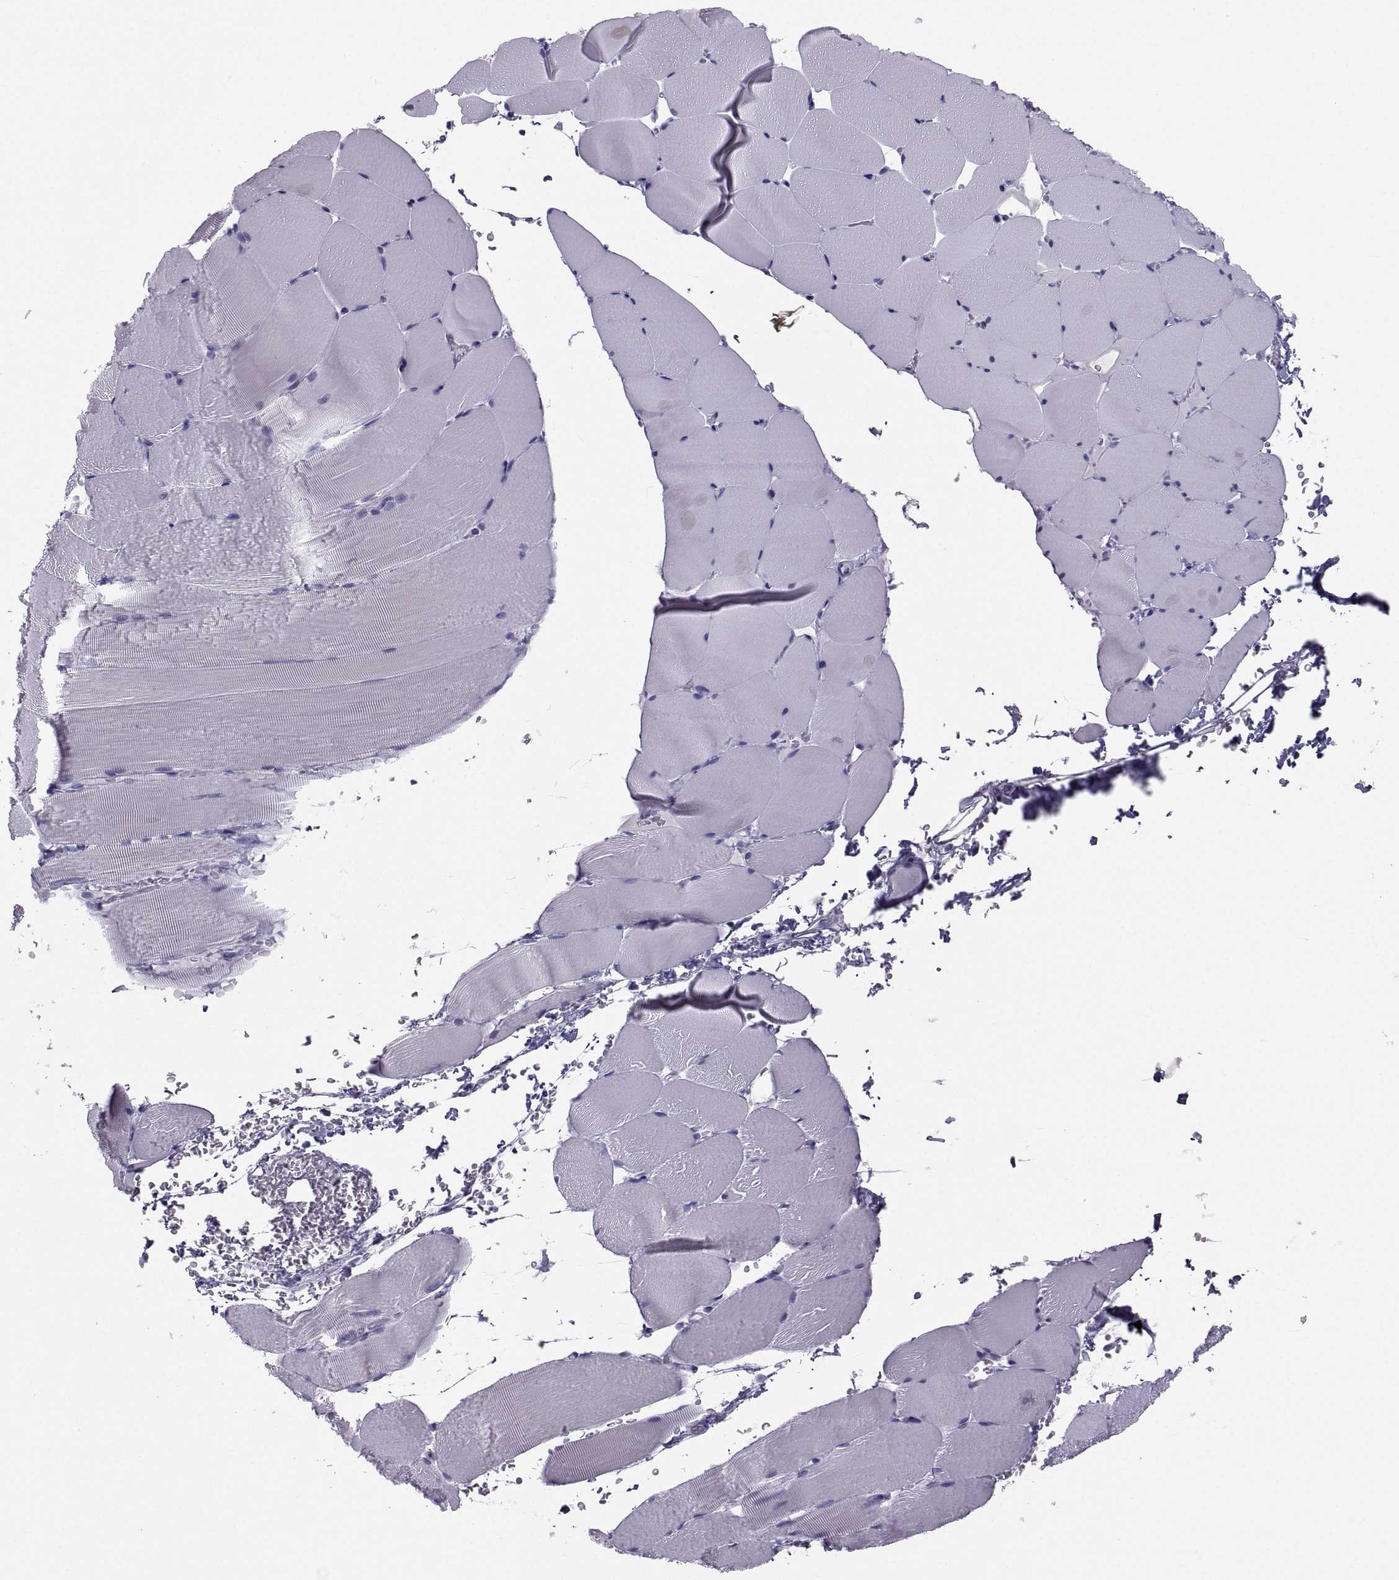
{"staining": {"intensity": "negative", "quantity": "none", "location": "none"}, "tissue": "skeletal muscle", "cell_type": "Myocytes", "image_type": "normal", "snomed": [{"axis": "morphology", "description": "Normal tissue, NOS"}, {"axis": "topography", "description": "Skeletal muscle"}], "caption": "There is no significant expression in myocytes of skeletal muscle. (Stains: DAB (3,3'-diaminobenzidine) immunohistochemistry (IHC) with hematoxylin counter stain, Microscopy: brightfield microscopy at high magnification).", "gene": "PCSK1N", "patient": {"sex": "female", "age": 37}}